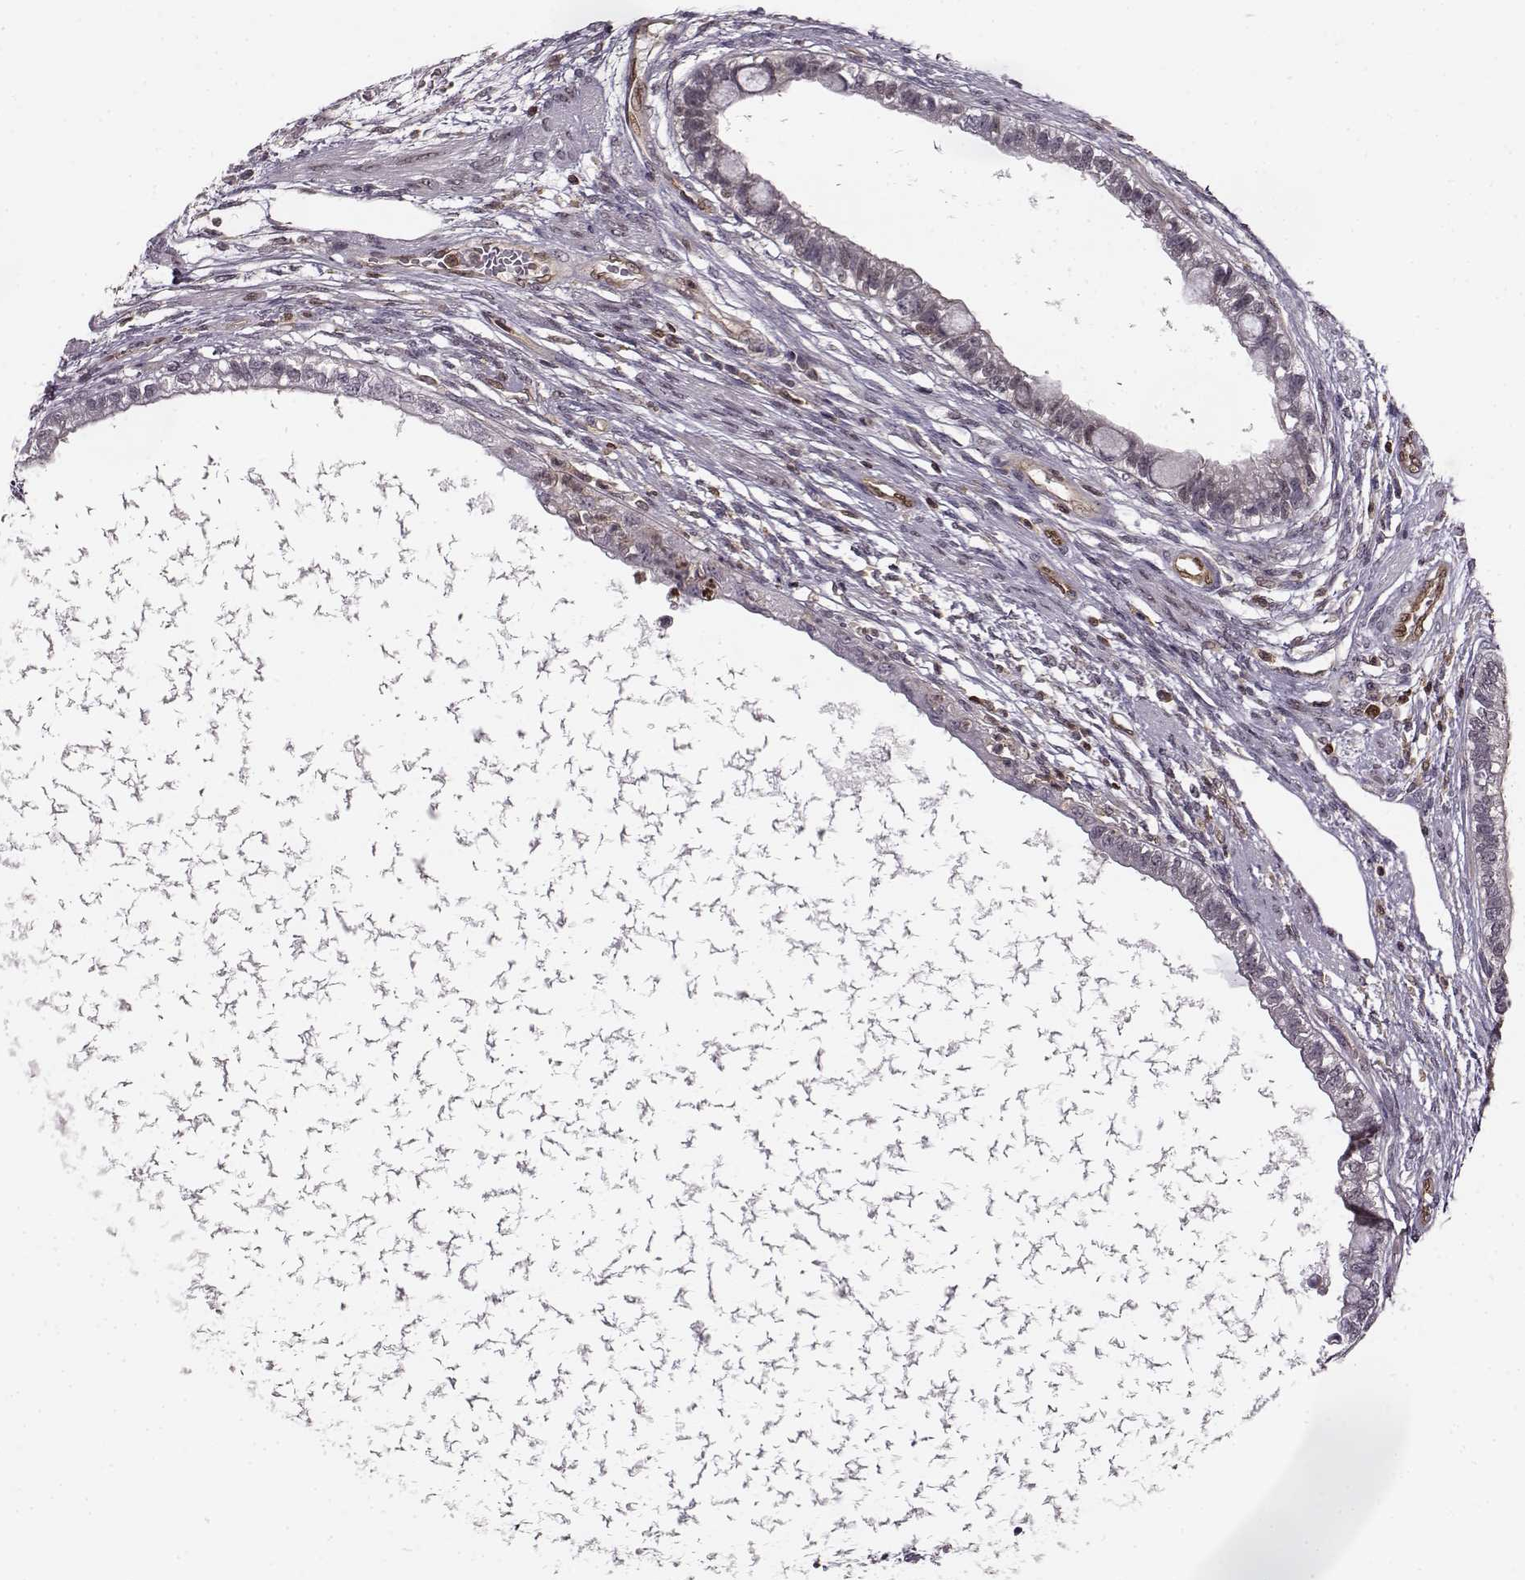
{"staining": {"intensity": "negative", "quantity": "none", "location": "none"}, "tissue": "testis cancer", "cell_type": "Tumor cells", "image_type": "cancer", "snomed": [{"axis": "morphology", "description": "Carcinoma, Embryonal, NOS"}, {"axis": "topography", "description": "Testis"}], "caption": "Tumor cells are negative for protein expression in human testis cancer.", "gene": "MFSD1", "patient": {"sex": "male", "age": 26}}